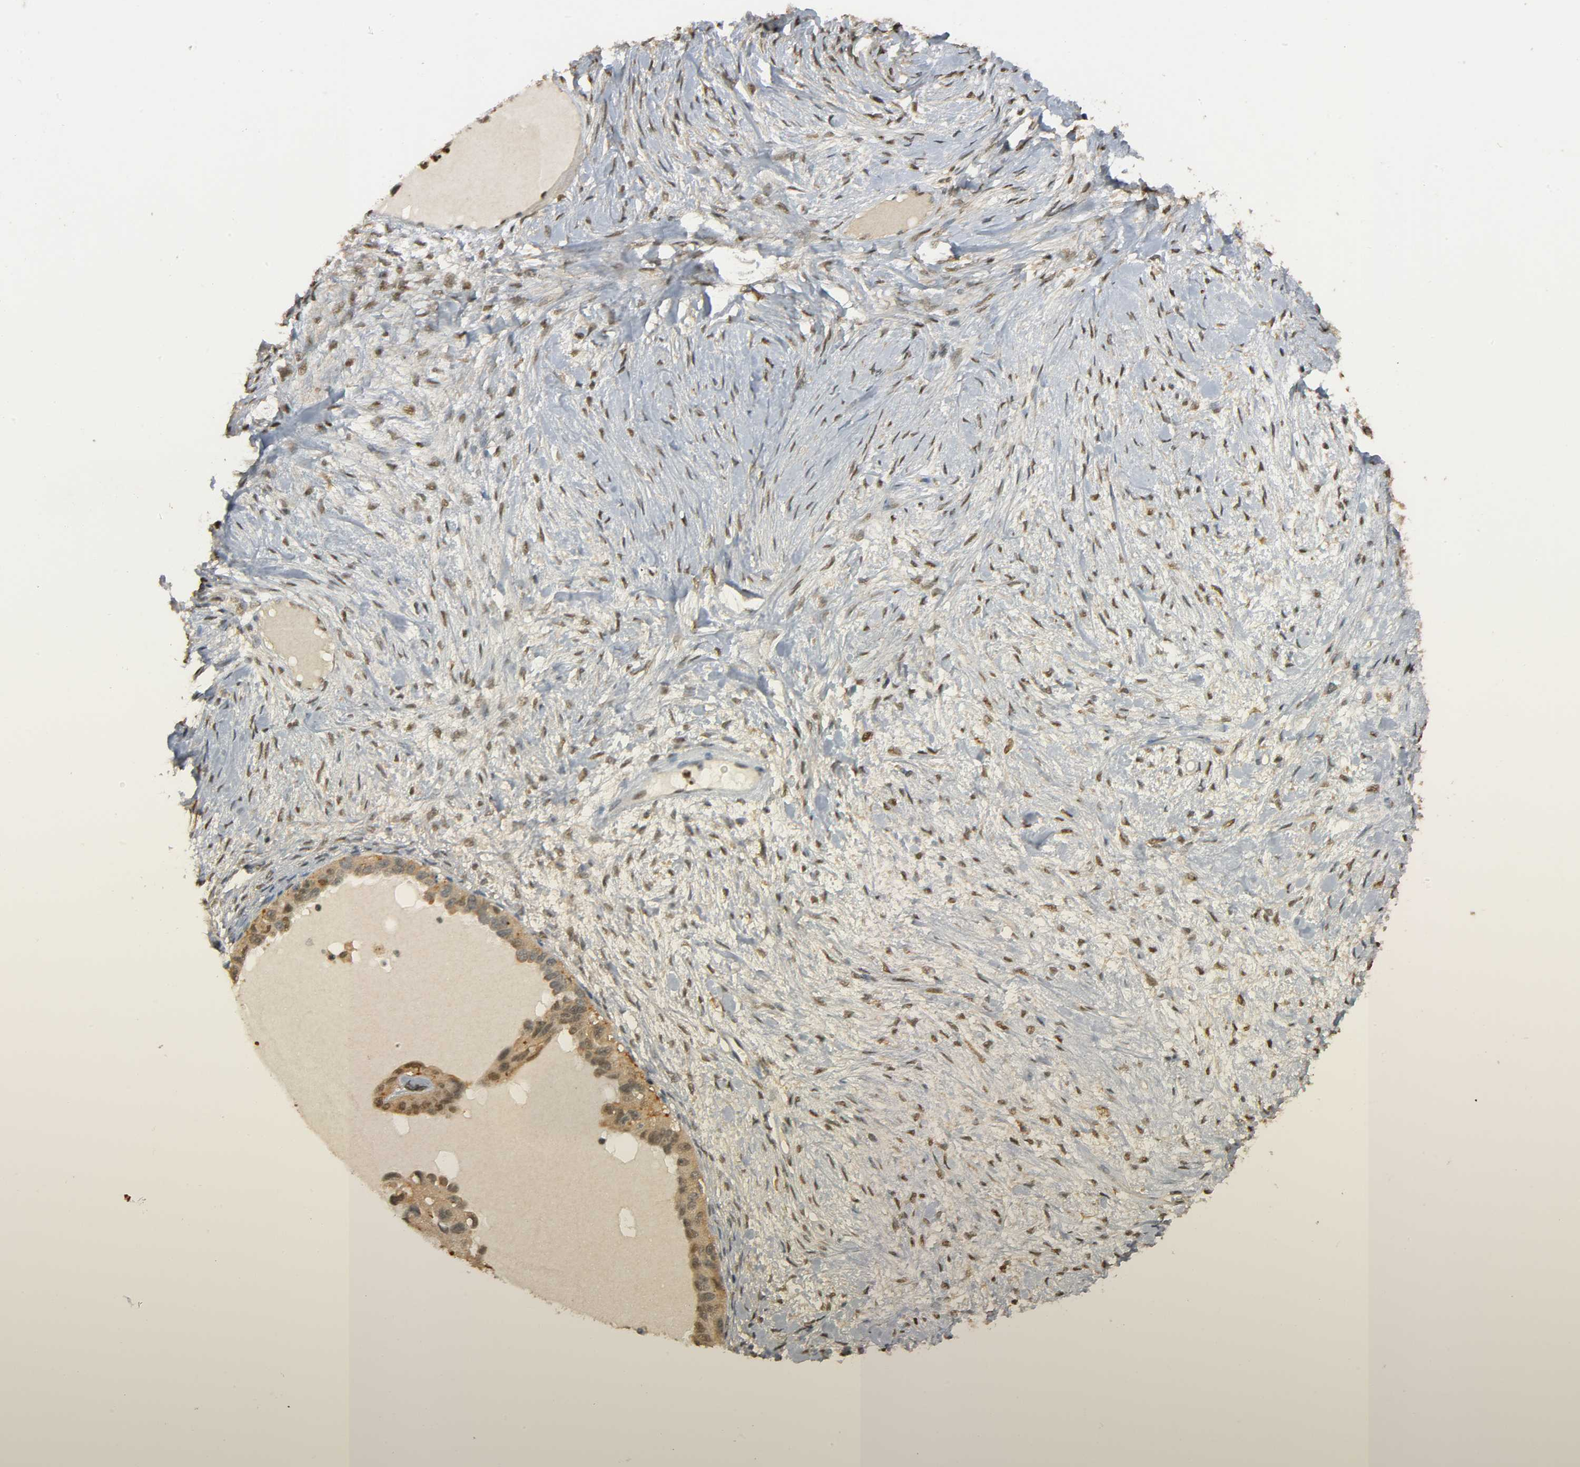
{"staining": {"intensity": "moderate", "quantity": ">75%", "location": "cytoplasmic/membranous"}, "tissue": "ovarian cancer", "cell_type": "Tumor cells", "image_type": "cancer", "snomed": [{"axis": "morphology", "description": "Cystadenocarcinoma, serous, NOS"}, {"axis": "topography", "description": "Ovary"}], "caption": "Moderate cytoplasmic/membranous staining for a protein is identified in about >75% of tumor cells of ovarian cancer using immunohistochemistry (IHC).", "gene": "ZFPM2", "patient": {"sex": "female", "age": 82}}